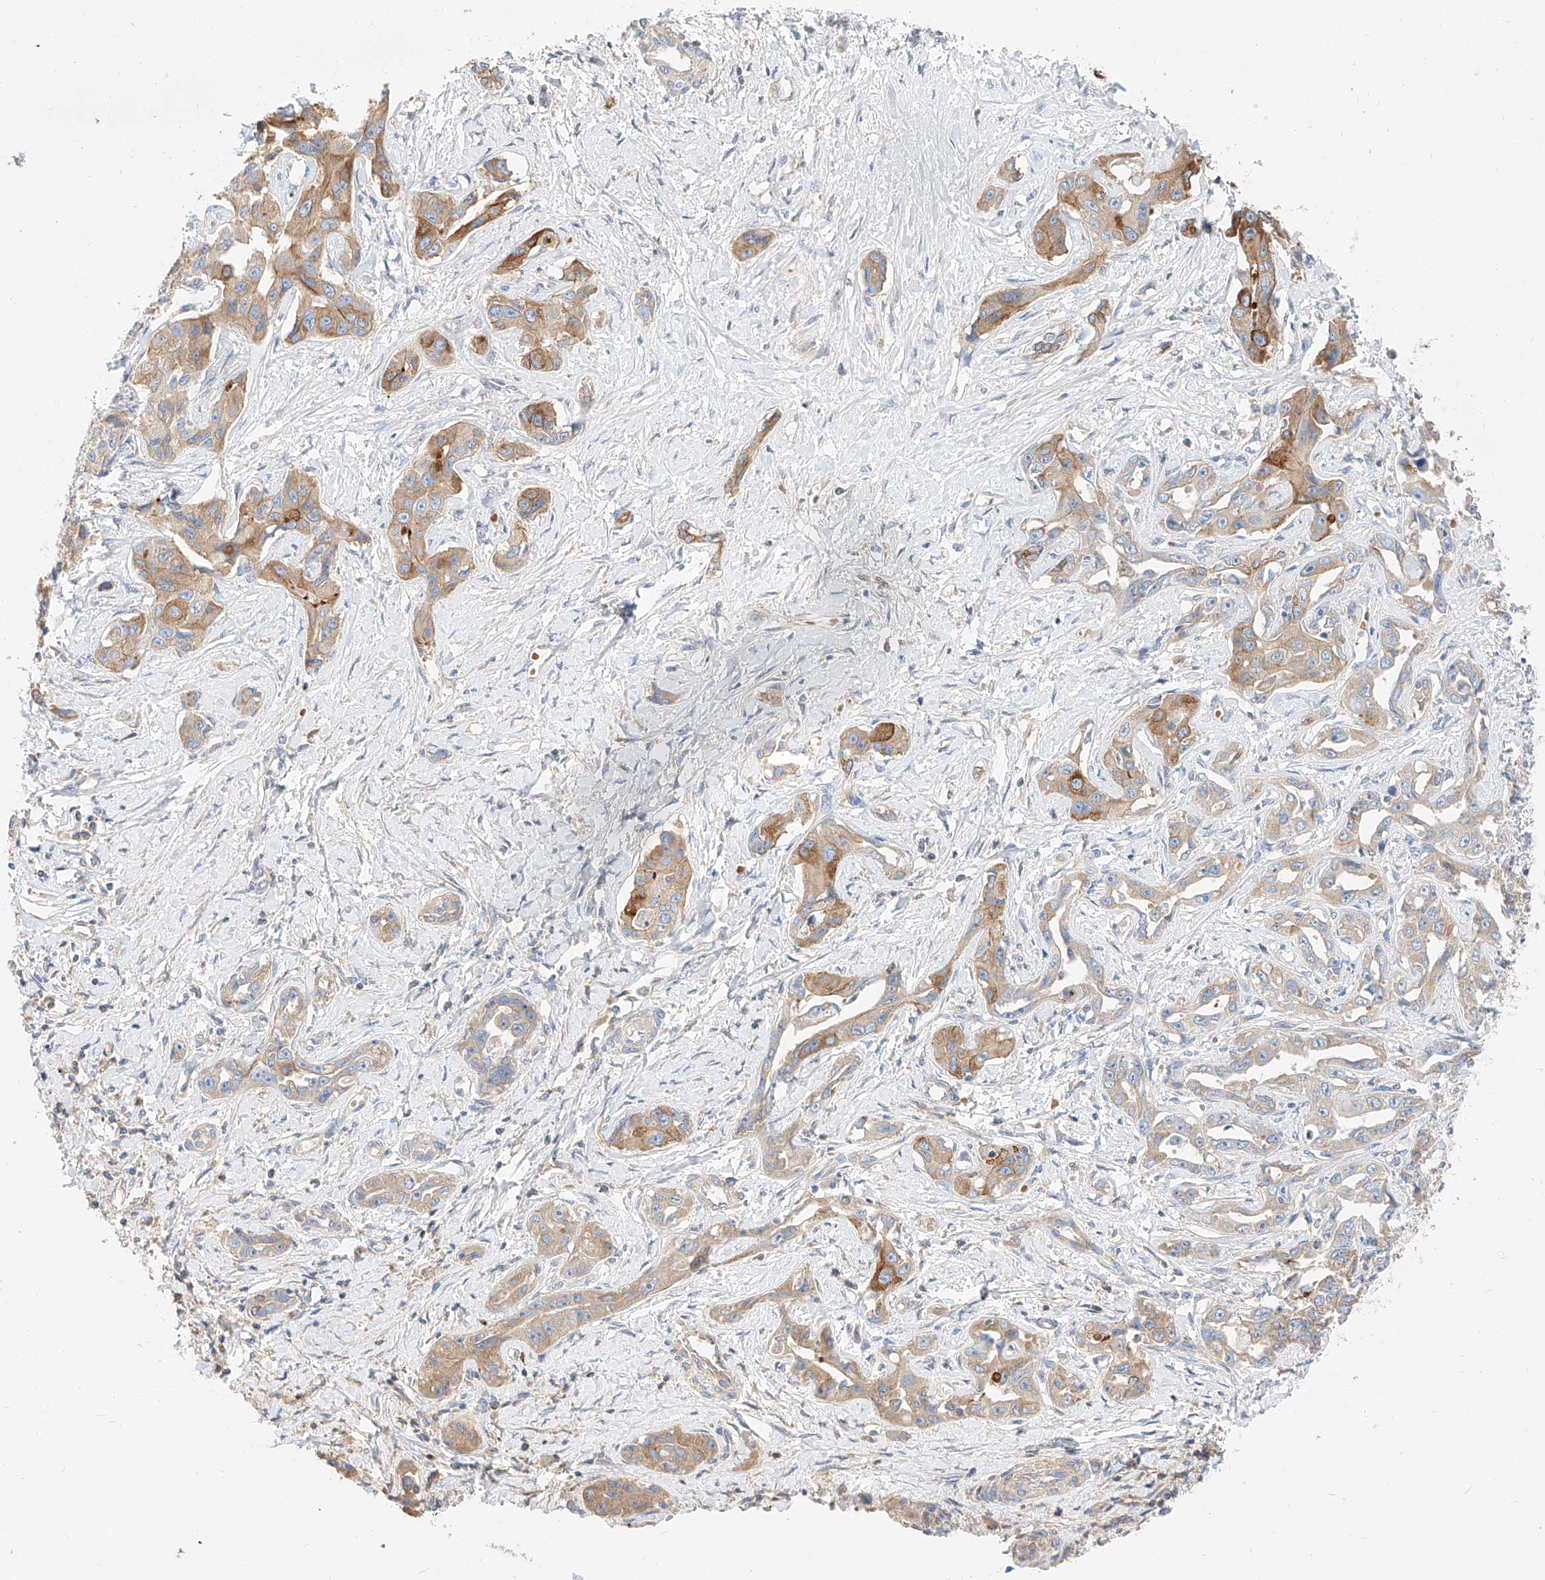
{"staining": {"intensity": "moderate", "quantity": "<25%", "location": "cytoplasmic/membranous"}, "tissue": "liver cancer", "cell_type": "Tumor cells", "image_type": "cancer", "snomed": [{"axis": "morphology", "description": "Cholangiocarcinoma"}, {"axis": "topography", "description": "Liver"}], "caption": "The photomicrograph shows a brown stain indicating the presence of a protein in the cytoplasmic/membranous of tumor cells in liver cancer. (IHC, brightfield microscopy, high magnification).", "gene": "MAP7", "patient": {"sex": "male", "age": 59}}